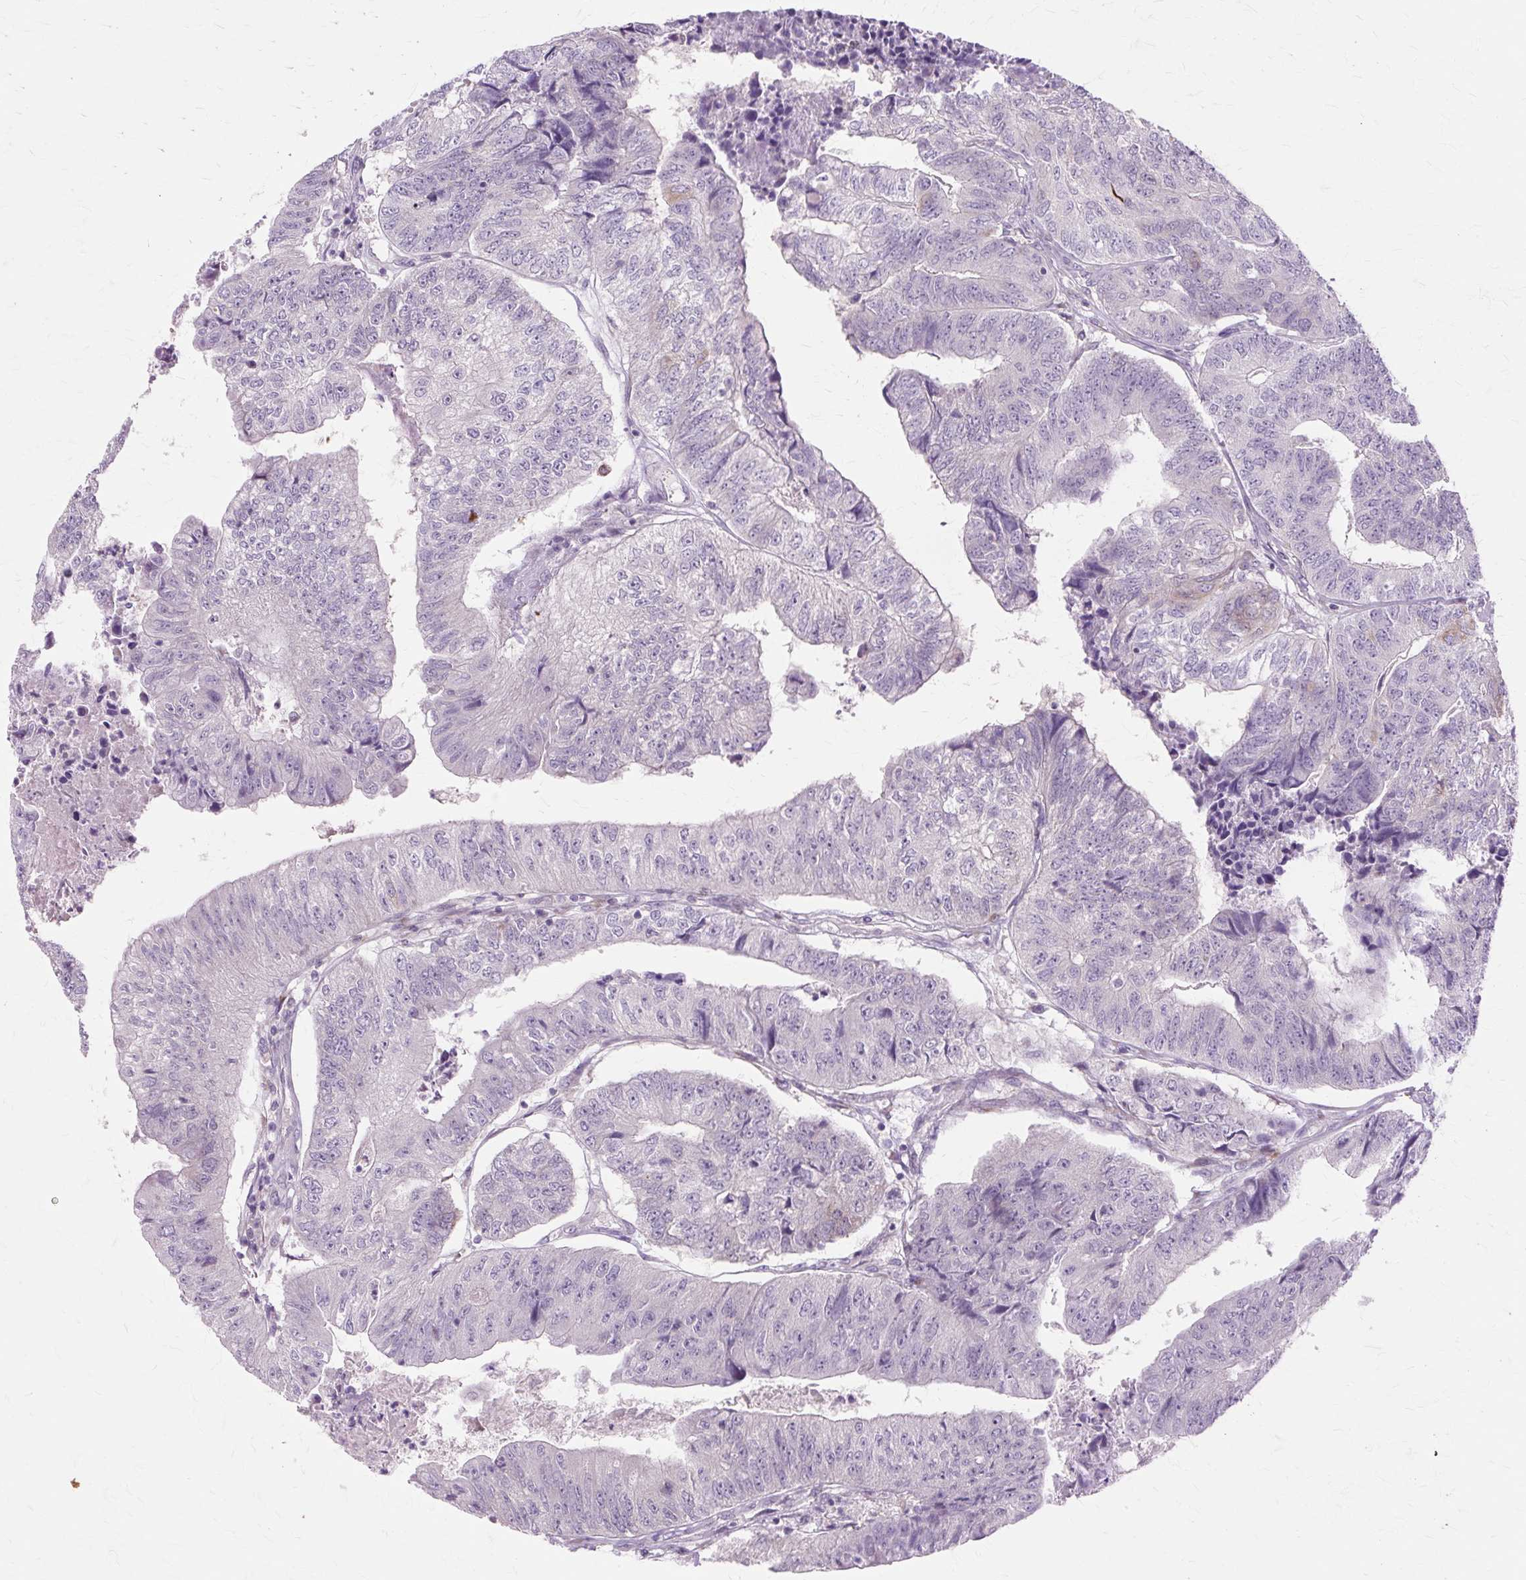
{"staining": {"intensity": "negative", "quantity": "none", "location": "none"}, "tissue": "colorectal cancer", "cell_type": "Tumor cells", "image_type": "cancer", "snomed": [{"axis": "morphology", "description": "Adenocarcinoma, NOS"}, {"axis": "topography", "description": "Colon"}], "caption": "The photomicrograph reveals no staining of tumor cells in adenocarcinoma (colorectal). (DAB (3,3'-diaminobenzidine) immunohistochemistry, high magnification).", "gene": "ZNF35", "patient": {"sex": "female", "age": 67}}